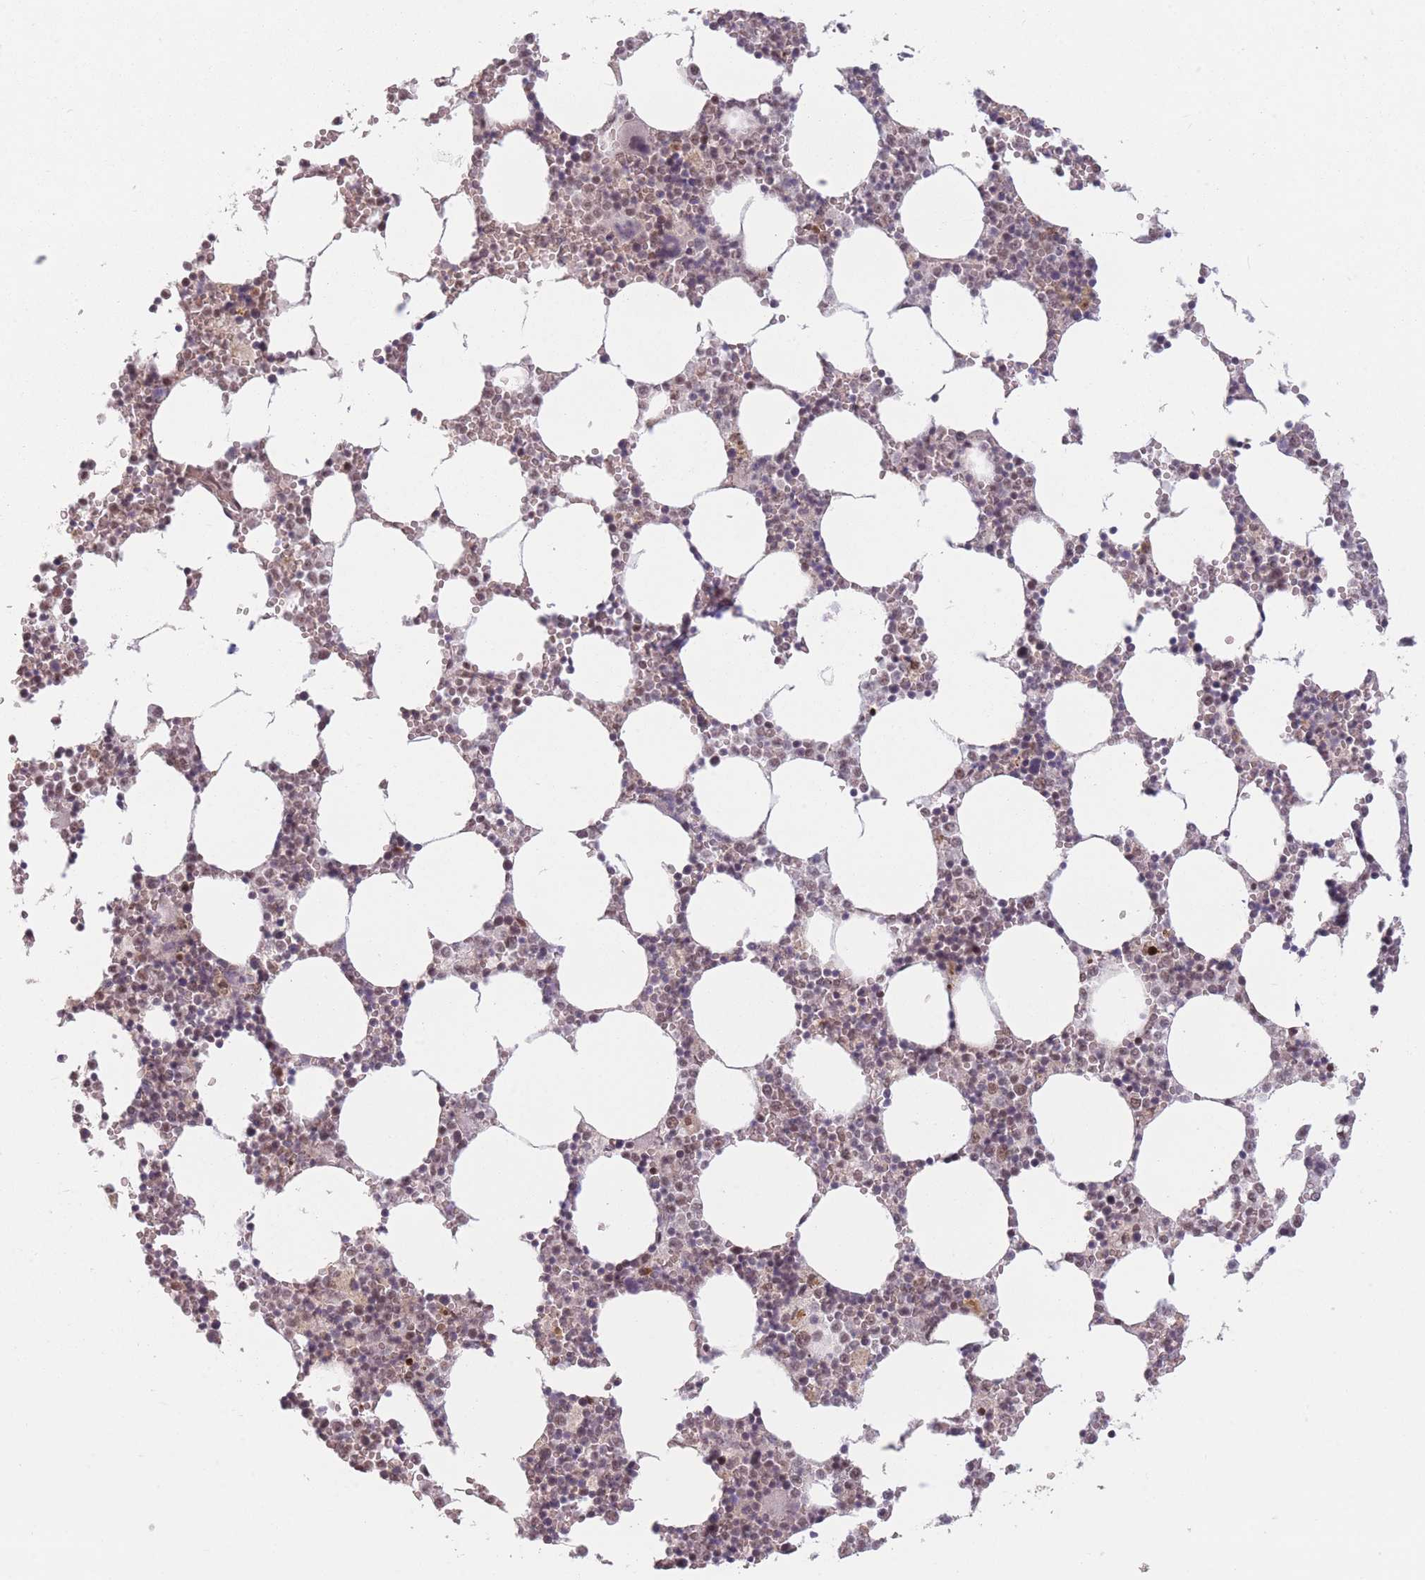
{"staining": {"intensity": "moderate", "quantity": "25%-75%", "location": "nuclear"}, "tissue": "bone marrow", "cell_type": "Hematopoietic cells", "image_type": "normal", "snomed": [{"axis": "morphology", "description": "Normal tissue, NOS"}, {"axis": "topography", "description": "Bone marrow"}], "caption": "The image reveals a brown stain indicating the presence of a protein in the nuclear of hematopoietic cells in bone marrow.", "gene": "SUPT6H", "patient": {"sex": "female", "age": 64}}